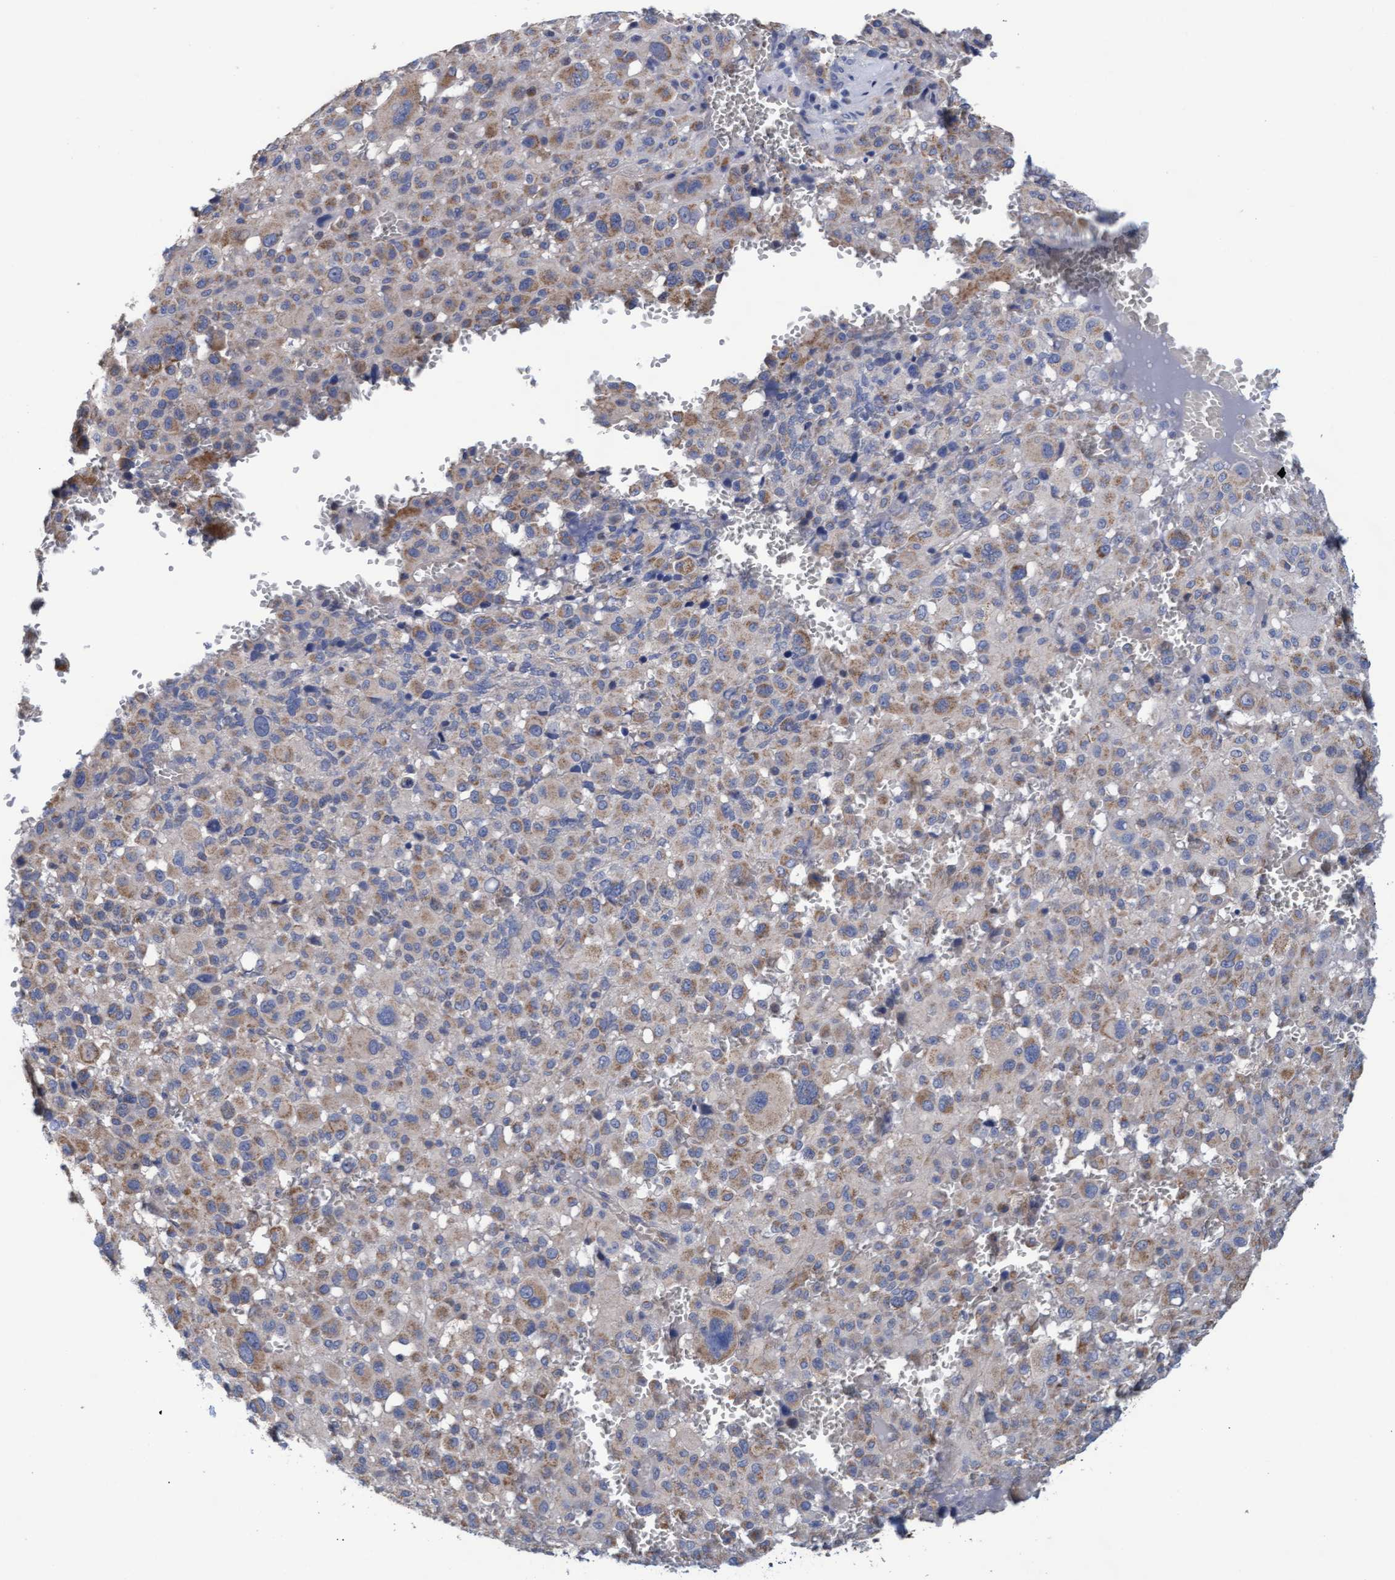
{"staining": {"intensity": "weak", "quantity": ">75%", "location": "cytoplasmic/membranous"}, "tissue": "melanoma", "cell_type": "Tumor cells", "image_type": "cancer", "snomed": [{"axis": "morphology", "description": "Malignant melanoma, Metastatic site"}, {"axis": "topography", "description": "Skin"}], "caption": "An immunohistochemistry (IHC) image of tumor tissue is shown. Protein staining in brown shows weak cytoplasmic/membranous positivity in melanoma within tumor cells.", "gene": "MRPL38", "patient": {"sex": "female", "age": 74}}